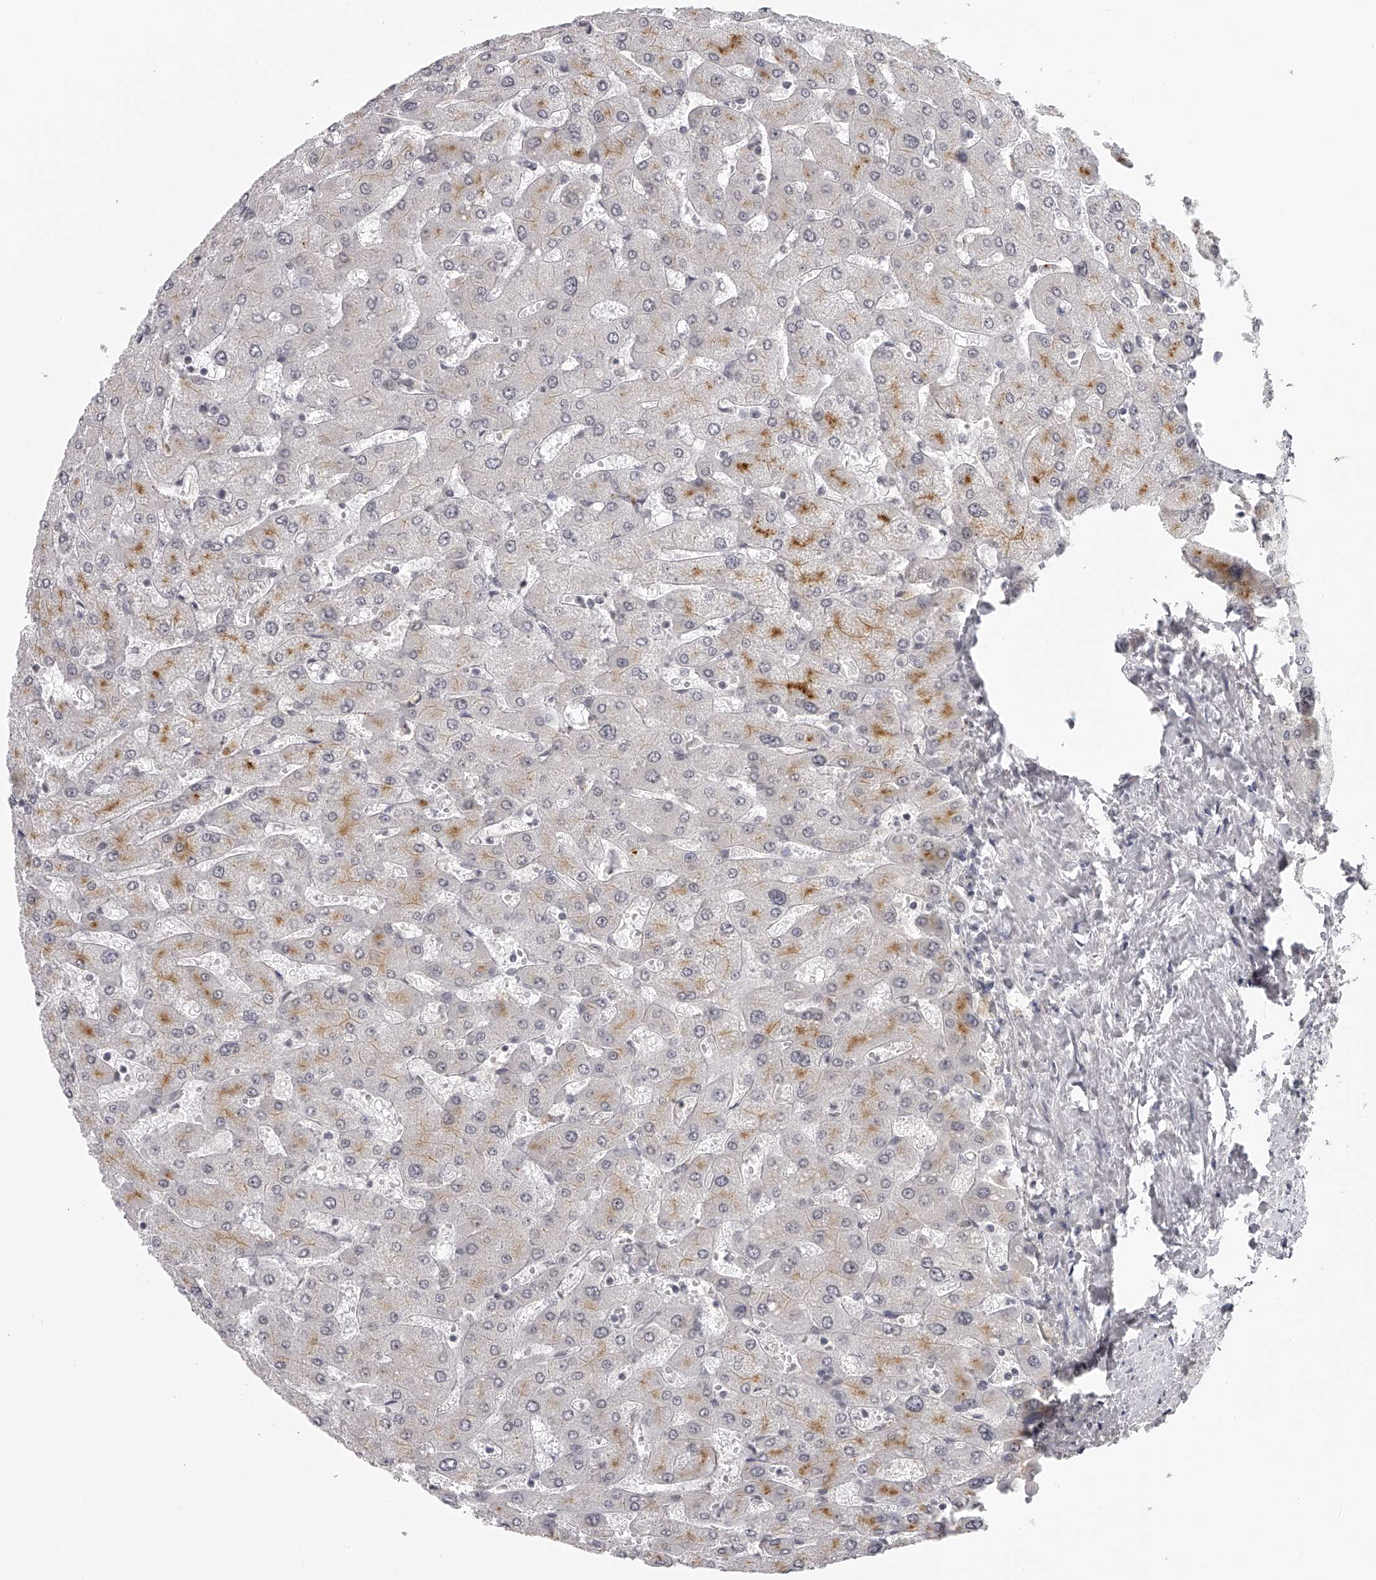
{"staining": {"intensity": "weak", "quantity": "25%-75%", "location": "cytoplasmic/membranous"}, "tissue": "liver", "cell_type": "Cholangiocytes", "image_type": "normal", "snomed": [{"axis": "morphology", "description": "Normal tissue, NOS"}, {"axis": "topography", "description": "Liver"}], "caption": "Immunohistochemistry of normal liver exhibits low levels of weak cytoplasmic/membranous staining in about 25%-75% of cholangiocytes.", "gene": "RNF220", "patient": {"sex": "male", "age": 55}}